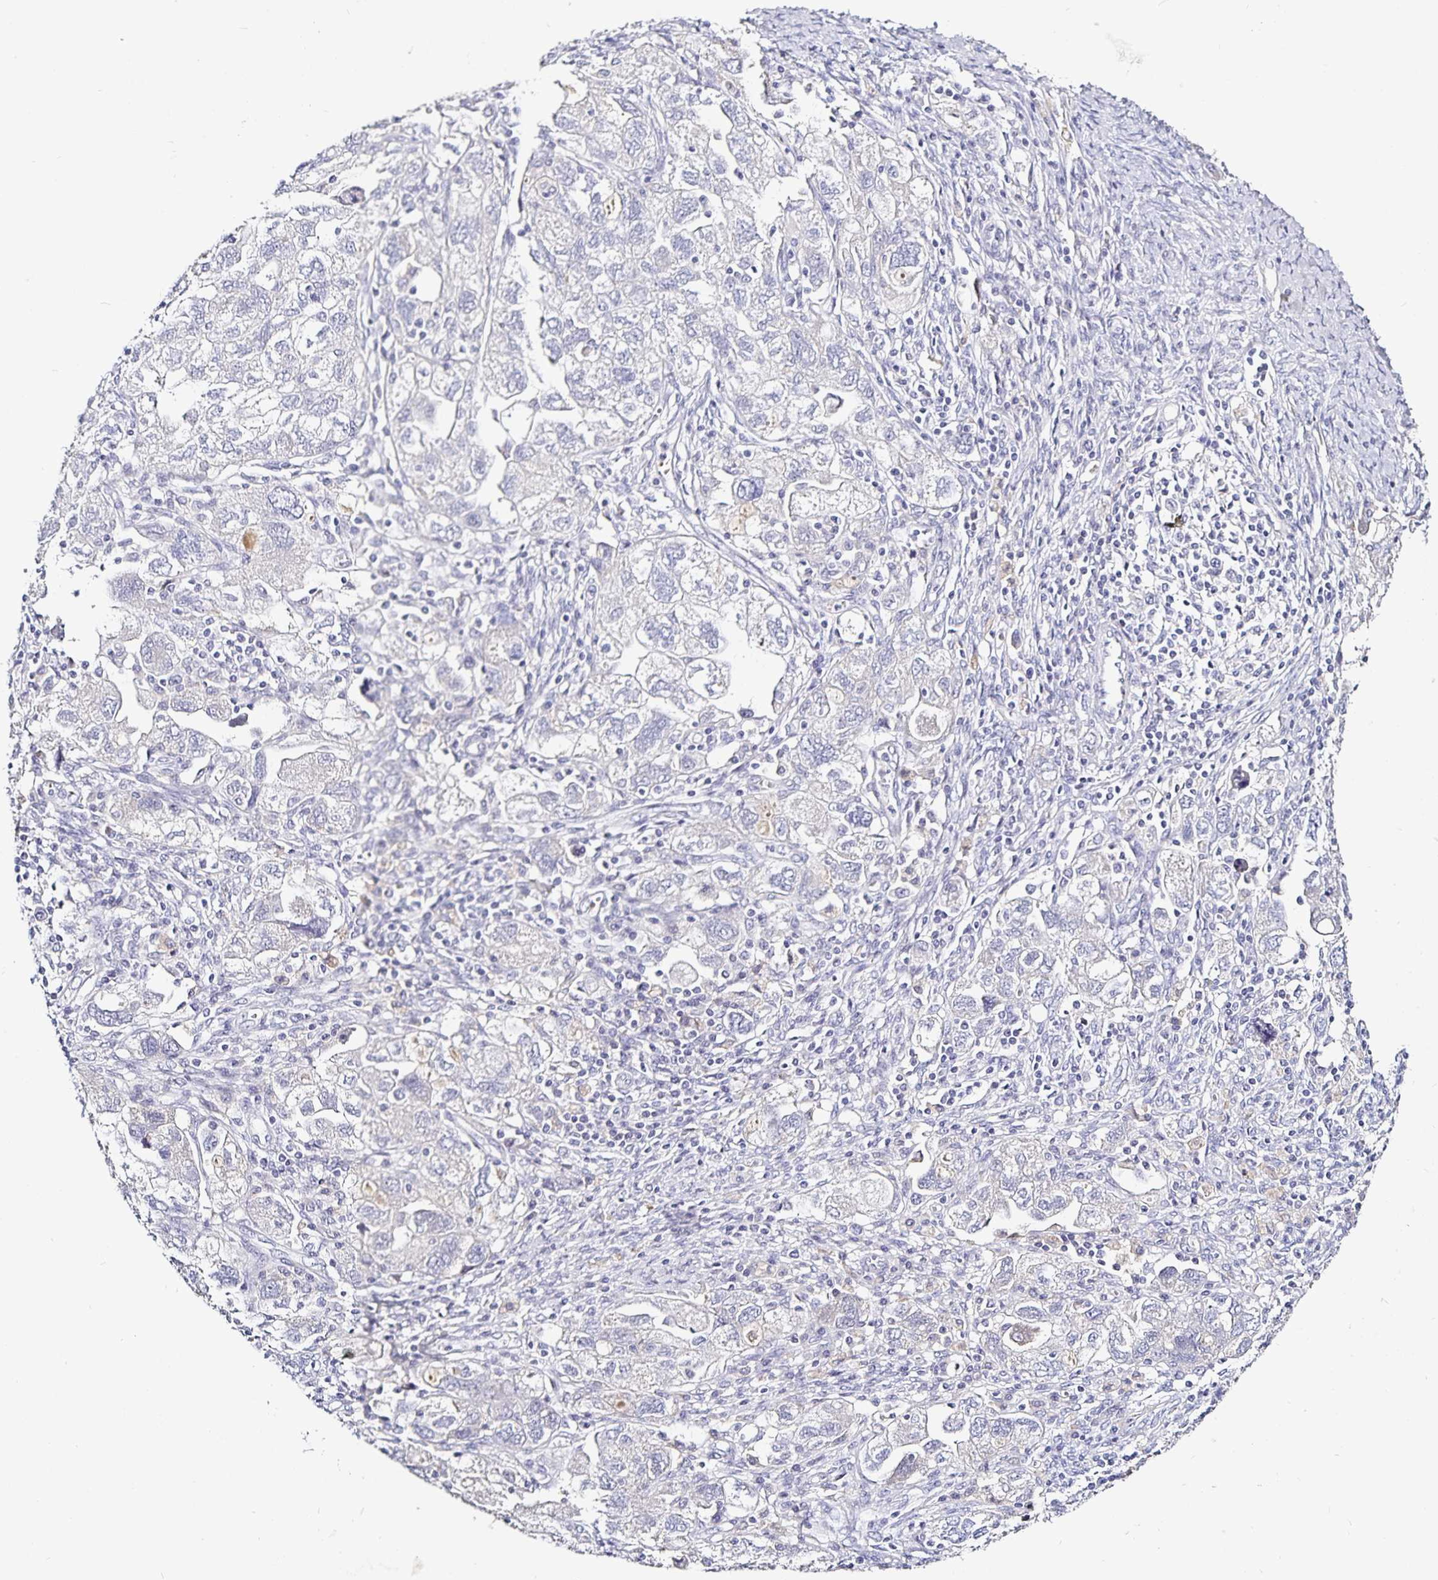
{"staining": {"intensity": "negative", "quantity": "none", "location": "none"}, "tissue": "ovarian cancer", "cell_type": "Tumor cells", "image_type": "cancer", "snomed": [{"axis": "morphology", "description": "Carcinoma, NOS"}, {"axis": "morphology", "description": "Cystadenocarcinoma, serous, NOS"}, {"axis": "topography", "description": "Ovary"}], "caption": "Tumor cells are negative for protein expression in human ovarian serous cystadenocarcinoma.", "gene": "TTR", "patient": {"sex": "female", "age": 69}}